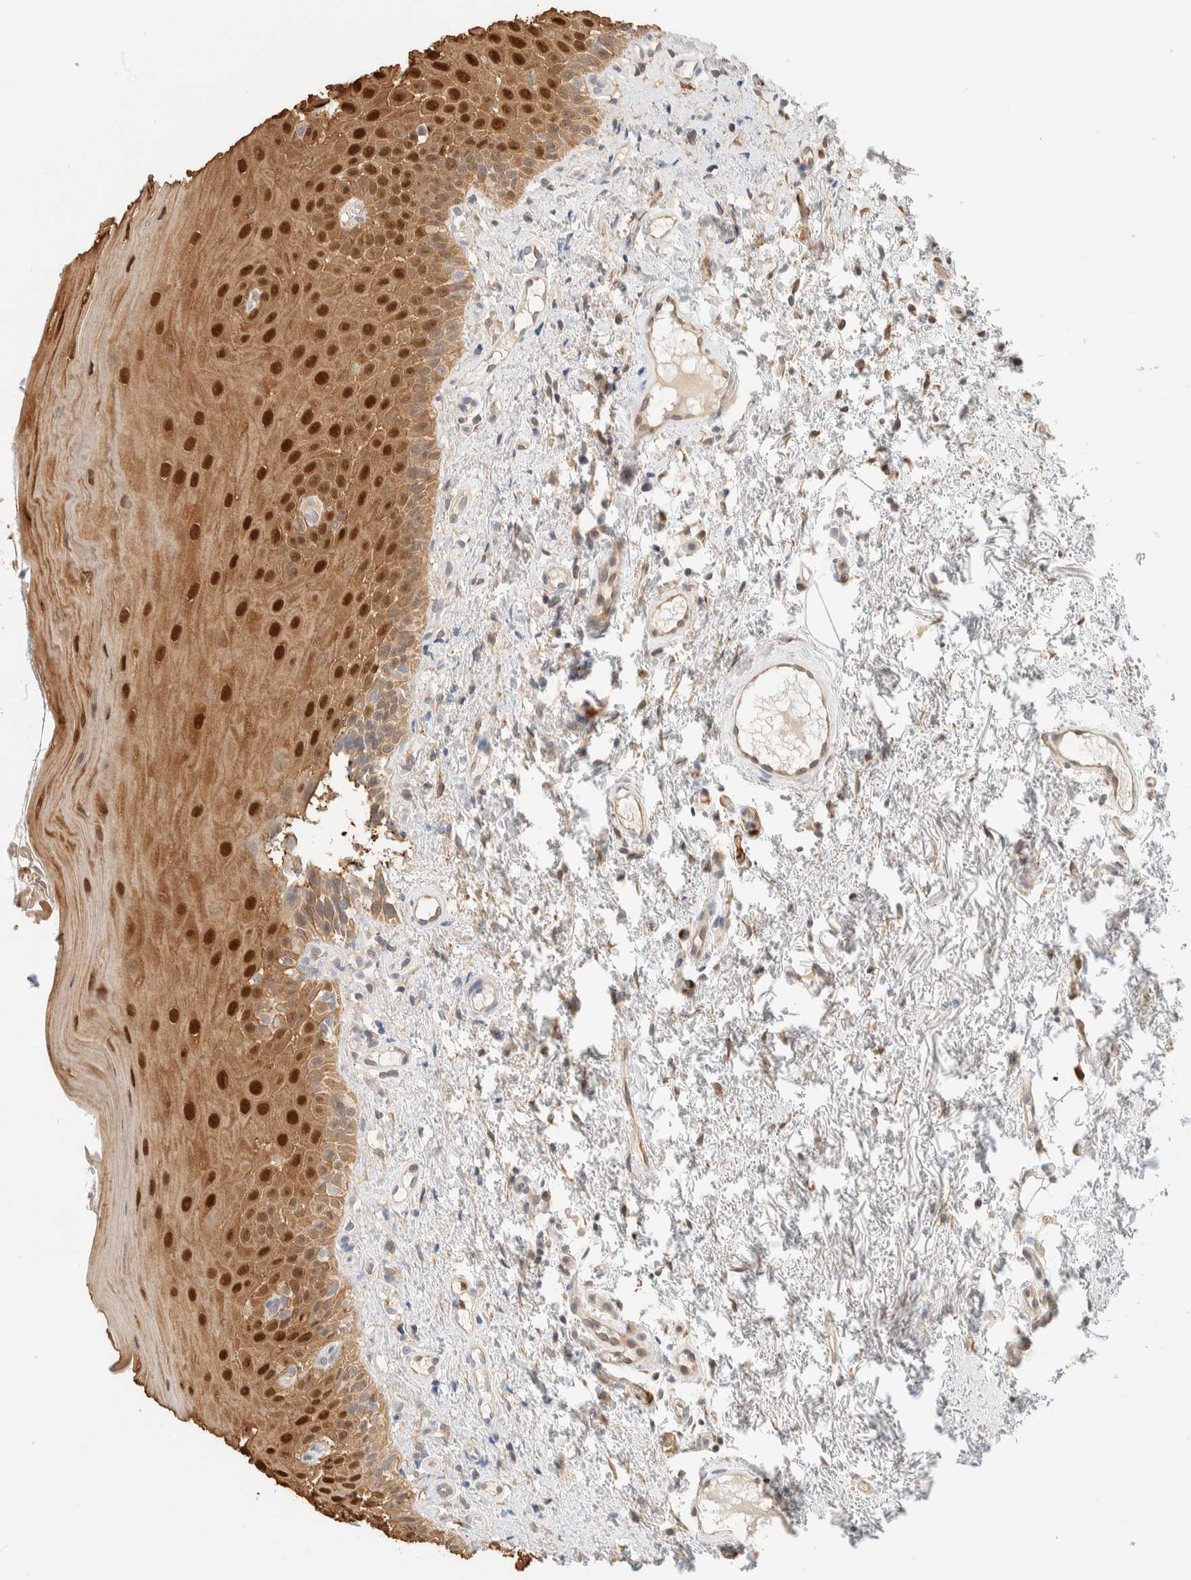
{"staining": {"intensity": "strong", "quantity": "25%-75%", "location": "cytoplasmic/membranous,nuclear"}, "tissue": "oral mucosa", "cell_type": "Squamous epithelial cells", "image_type": "normal", "snomed": [{"axis": "morphology", "description": "Normal tissue, NOS"}, {"axis": "topography", "description": "Oral tissue"}], "caption": "Immunohistochemical staining of normal oral mucosa shows strong cytoplasmic/membranous,nuclear protein positivity in about 25%-75% of squamous epithelial cells. The staining is performed using DAB brown chromogen to label protein expression. The nuclei are counter-stained blue using hematoxylin.", "gene": "SETD4", "patient": {"sex": "male", "age": 66}}